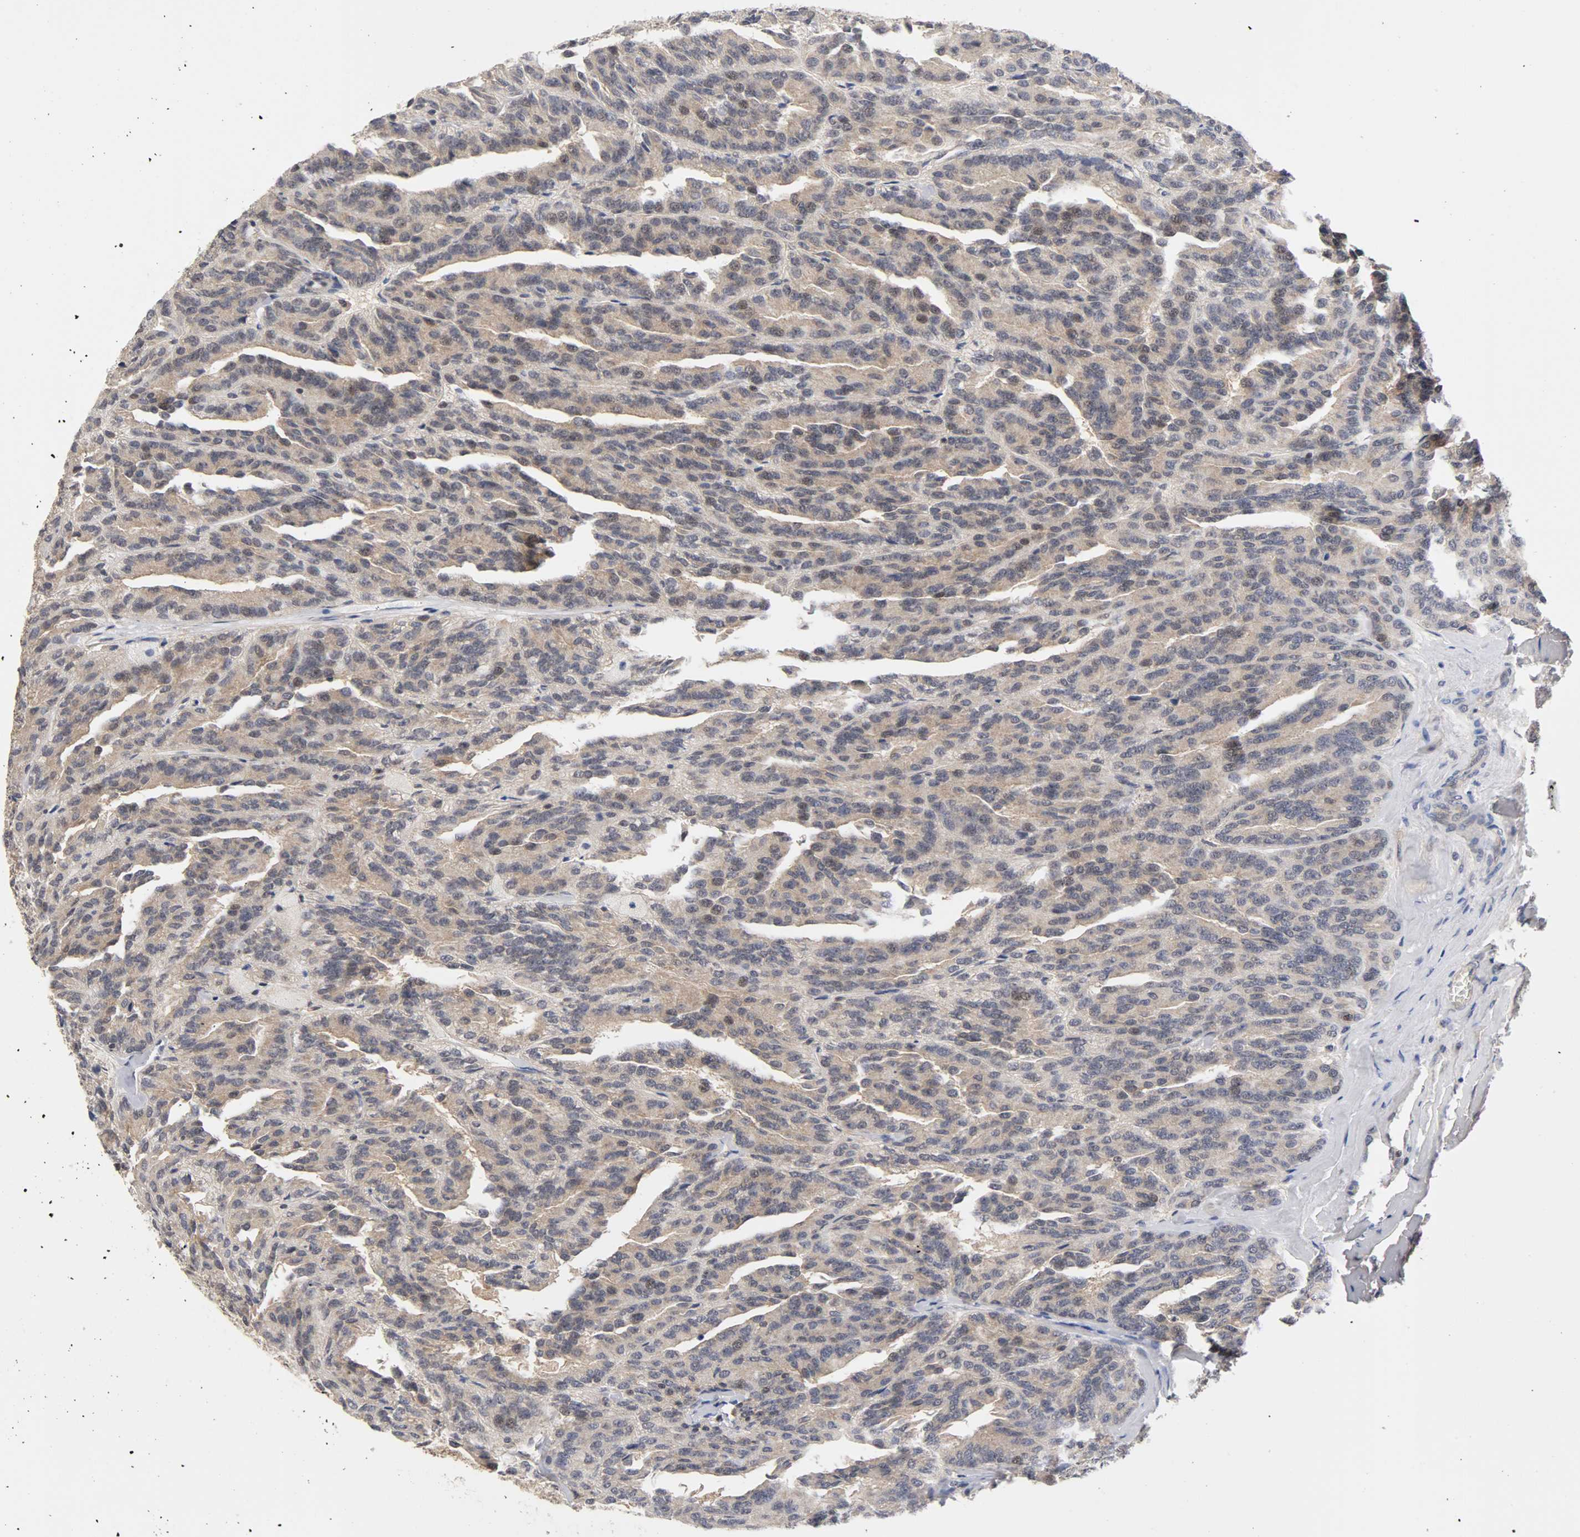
{"staining": {"intensity": "weak", "quantity": ">75%", "location": "cytoplasmic/membranous"}, "tissue": "renal cancer", "cell_type": "Tumor cells", "image_type": "cancer", "snomed": [{"axis": "morphology", "description": "Adenocarcinoma, NOS"}, {"axis": "topography", "description": "Kidney"}], "caption": "Immunohistochemistry (IHC) image of neoplastic tissue: renal cancer stained using immunohistochemistry displays low levels of weak protein expression localized specifically in the cytoplasmic/membranous of tumor cells, appearing as a cytoplasmic/membranous brown color.", "gene": "UBE2M", "patient": {"sex": "male", "age": 46}}